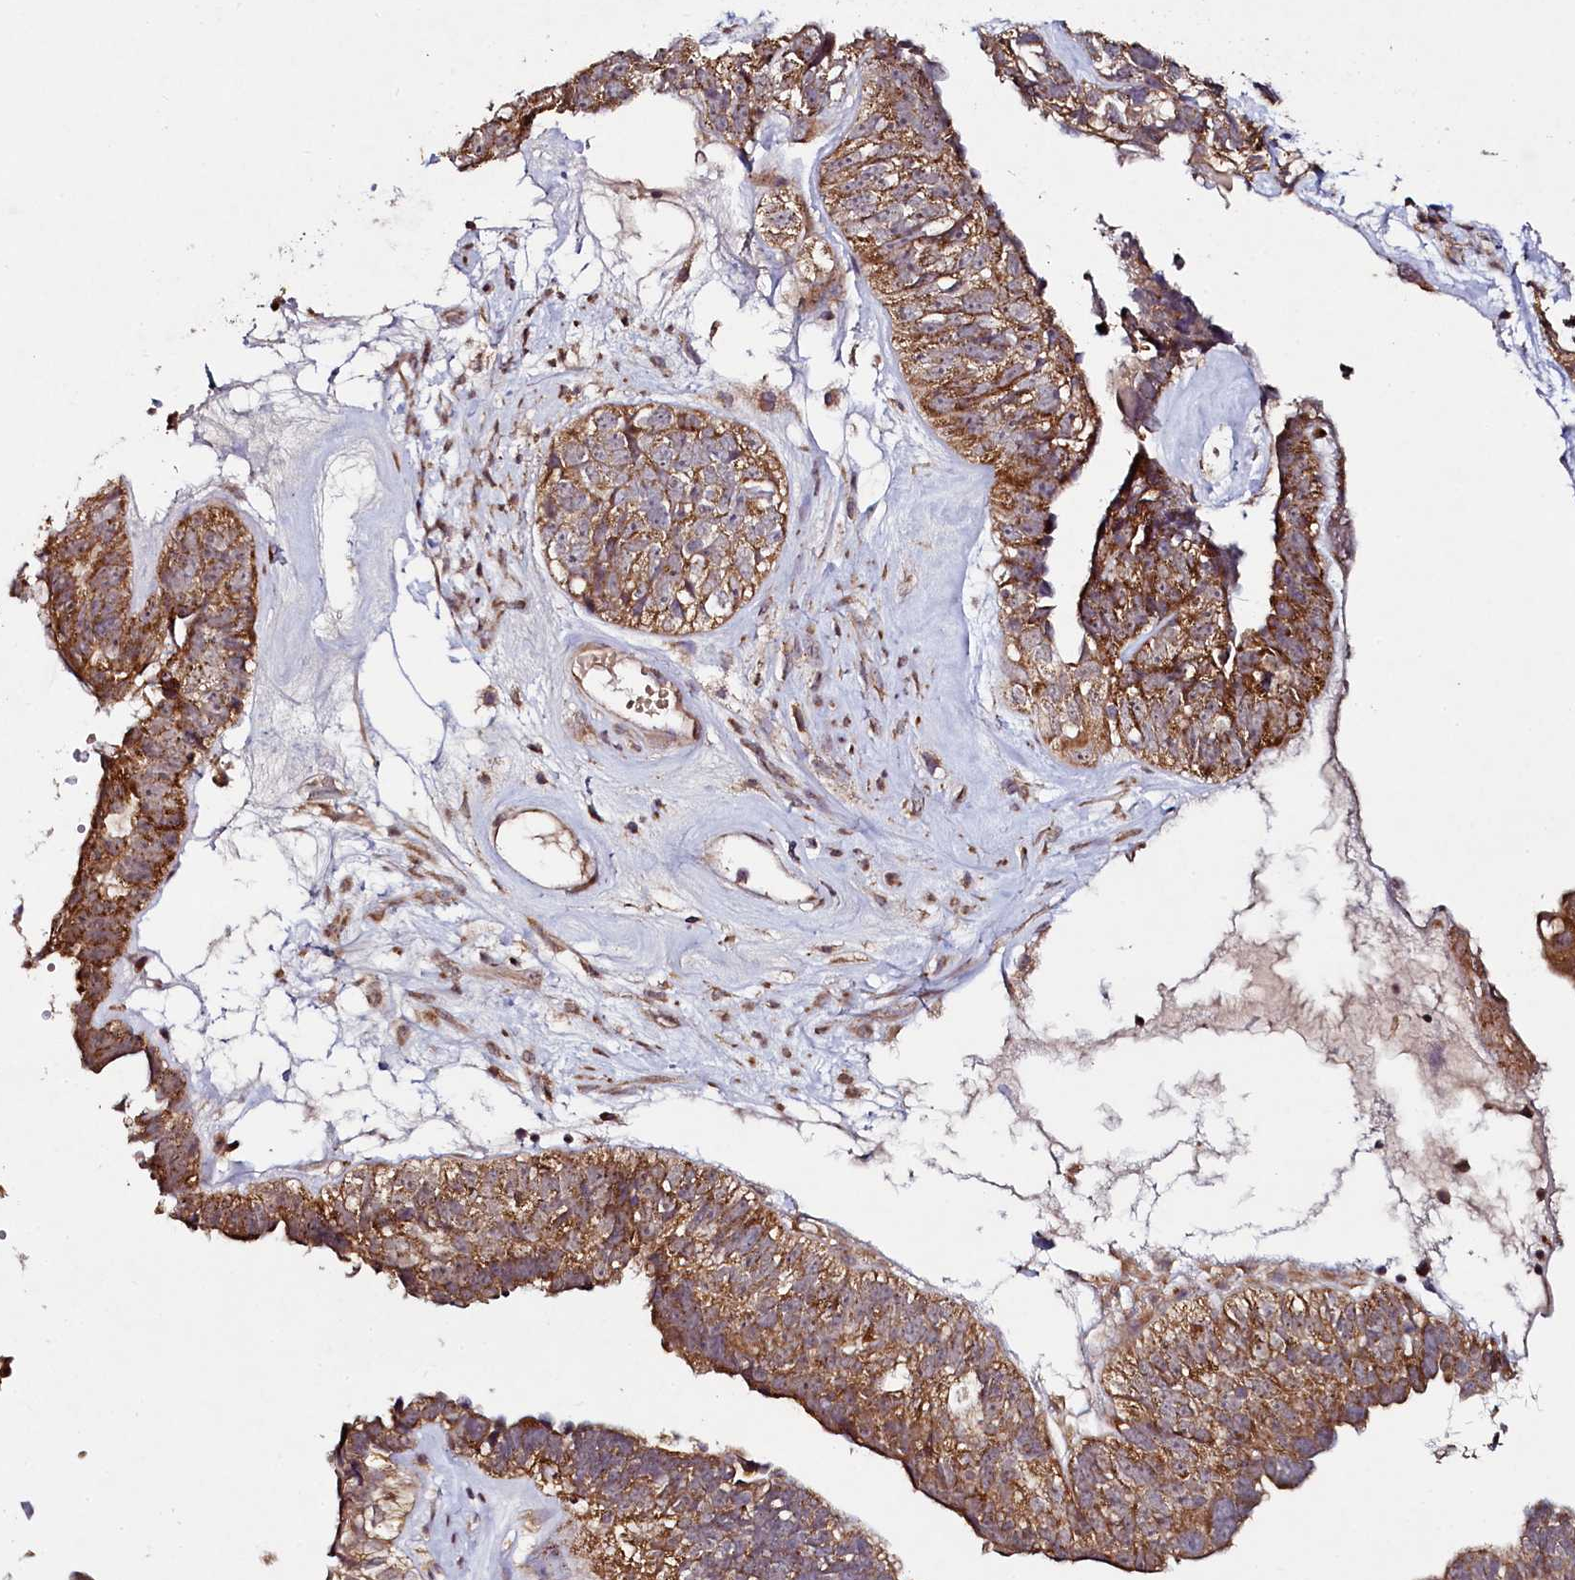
{"staining": {"intensity": "moderate", "quantity": ">75%", "location": "cytoplasmic/membranous"}, "tissue": "ovarian cancer", "cell_type": "Tumor cells", "image_type": "cancer", "snomed": [{"axis": "morphology", "description": "Cystadenocarcinoma, serous, NOS"}, {"axis": "topography", "description": "Ovary"}], "caption": "Immunohistochemistry micrograph of ovarian serous cystadenocarcinoma stained for a protein (brown), which shows medium levels of moderate cytoplasmic/membranous expression in about >75% of tumor cells.", "gene": "SEC24C", "patient": {"sex": "female", "age": 79}}